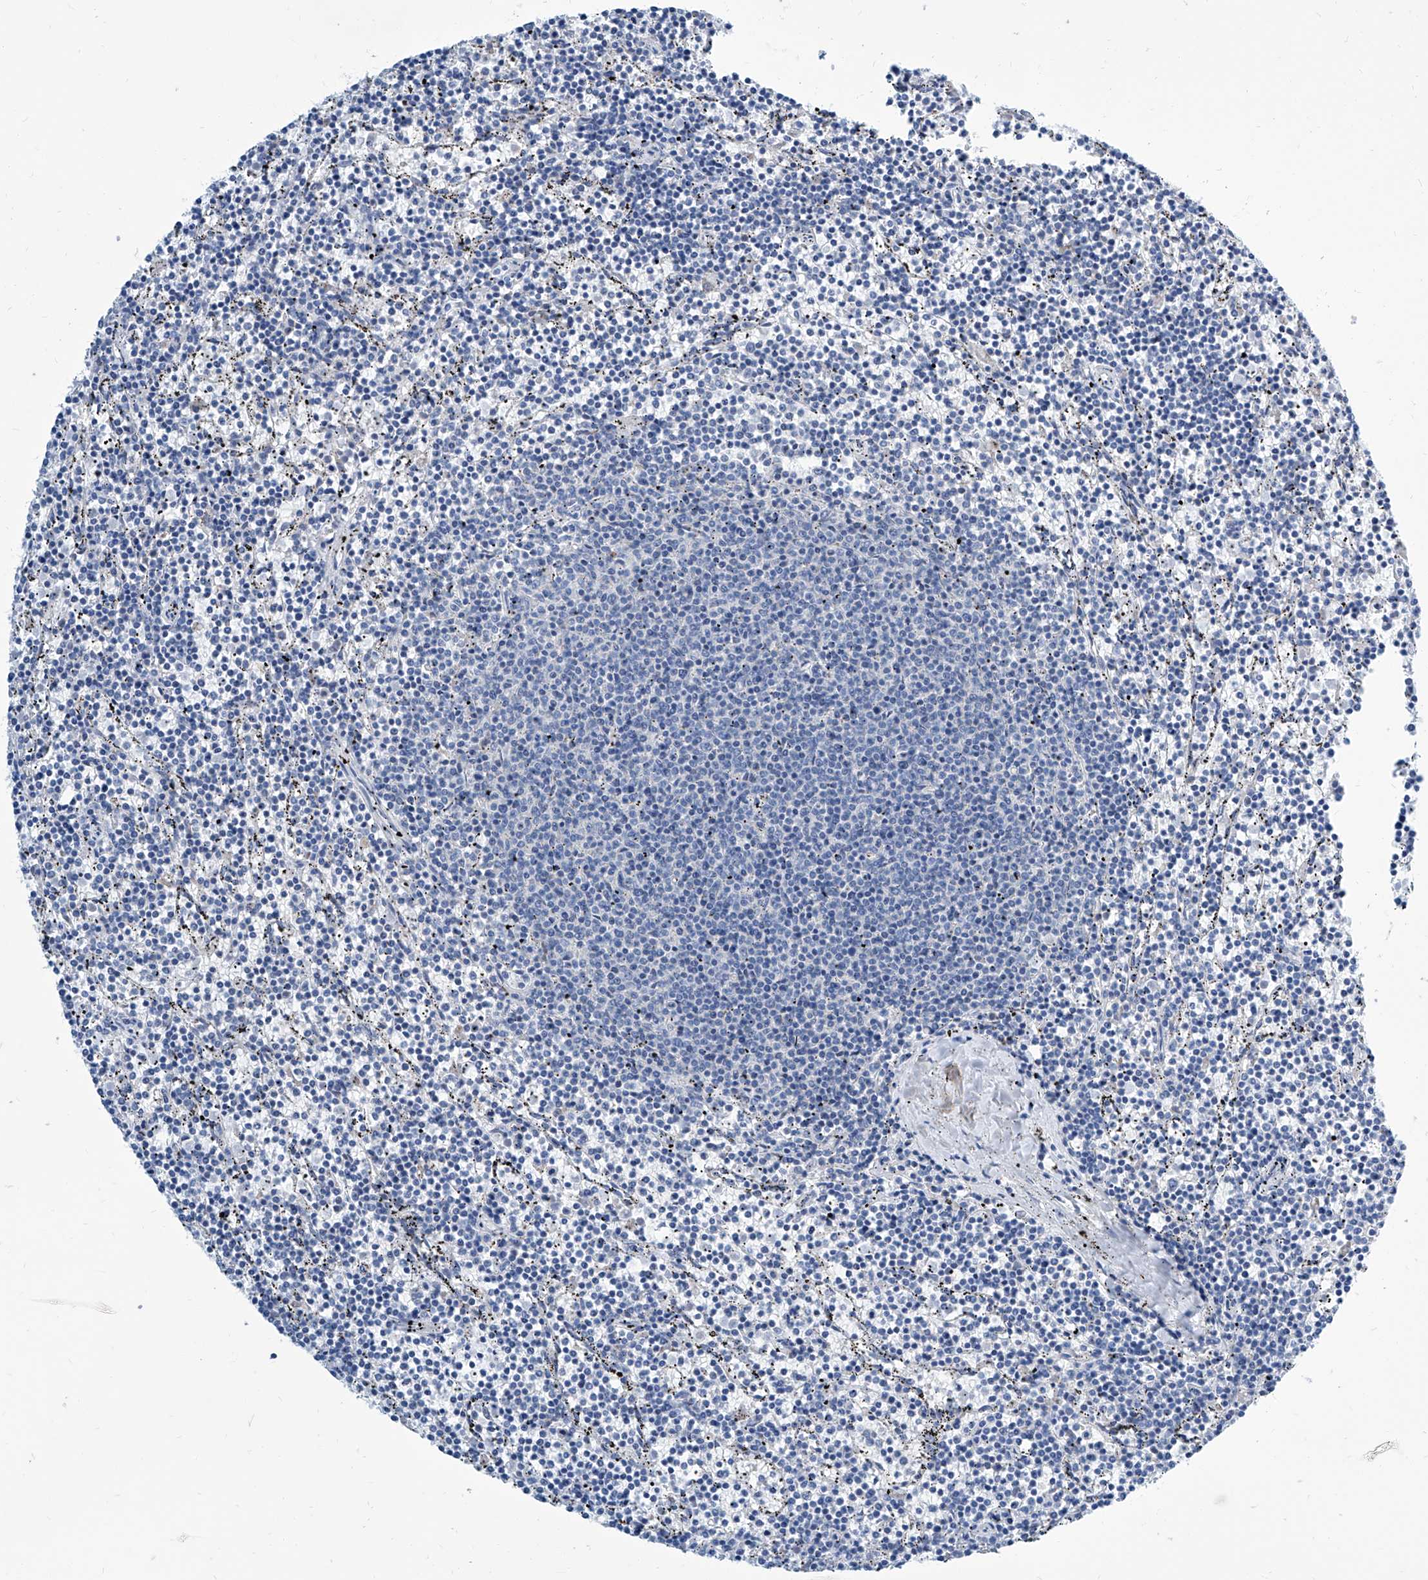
{"staining": {"intensity": "negative", "quantity": "none", "location": "none"}, "tissue": "lymphoma", "cell_type": "Tumor cells", "image_type": "cancer", "snomed": [{"axis": "morphology", "description": "Malignant lymphoma, non-Hodgkin's type, Low grade"}, {"axis": "topography", "description": "Spleen"}], "caption": "Image shows no significant protein expression in tumor cells of lymphoma.", "gene": "ZNF519", "patient": {"sex": "female", "age": 50}}